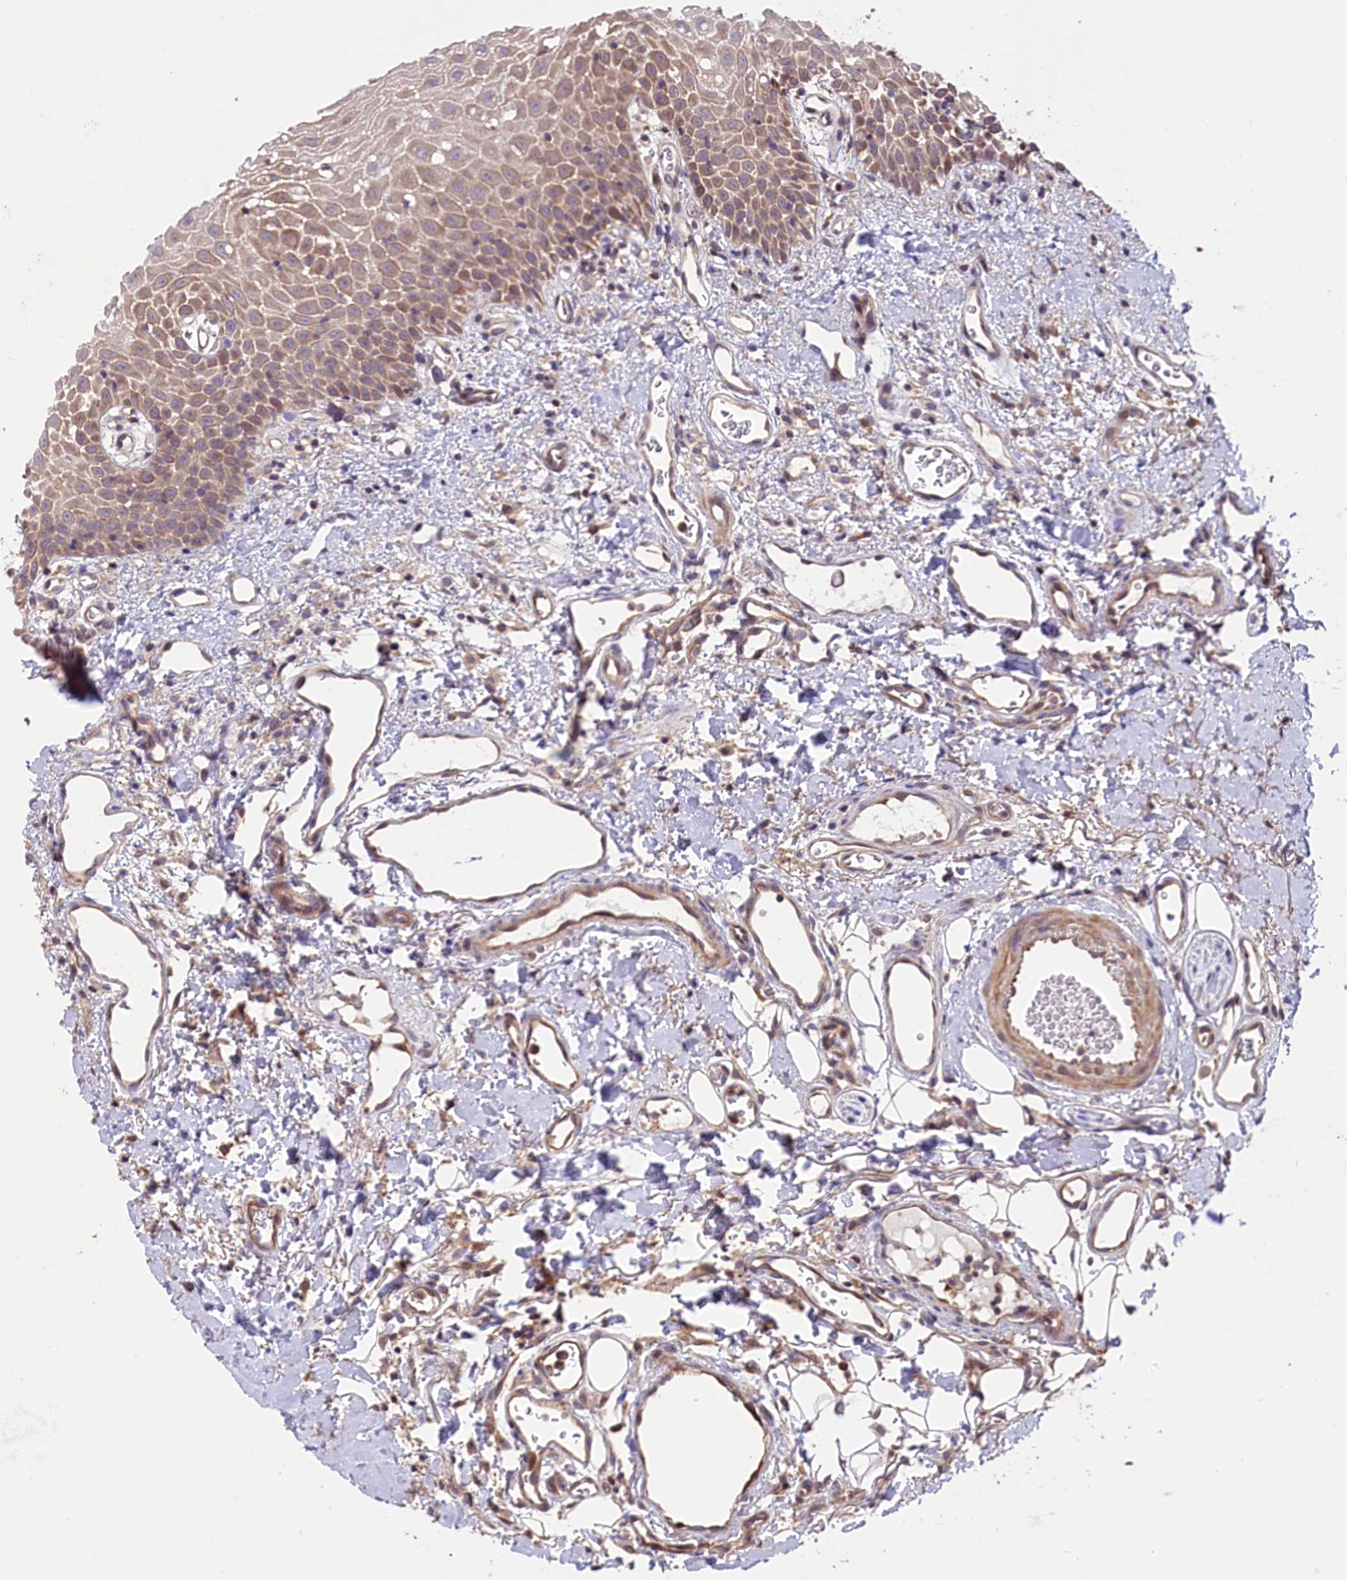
{"staining": {"intensity": "moderate", "quantity": "<25%", "location": "cytoplasmic/membranous"}, "tissue": "oral mucosa", "cell_type": "Squamous epithelial cells", "image_type": "normal", "snomed": [{"axis": "morphology", "description": "Normal tissue, NOS"}, {"axis": "topography", "description": "Oral tissue"}], "caption": "Immunohistochemistry micrograph of benign oral mucosa: oral mucosa stained using immunohistochemistry (IHC) displays low levels of moderate protein expression localized specifically in the cytoplasmic/membranous of squamous epithelial cells, appearing as a cytoplasmic/membranous brown color.", "gene": "RIC8A", "patient": {"sex": "female", "age": 70}}